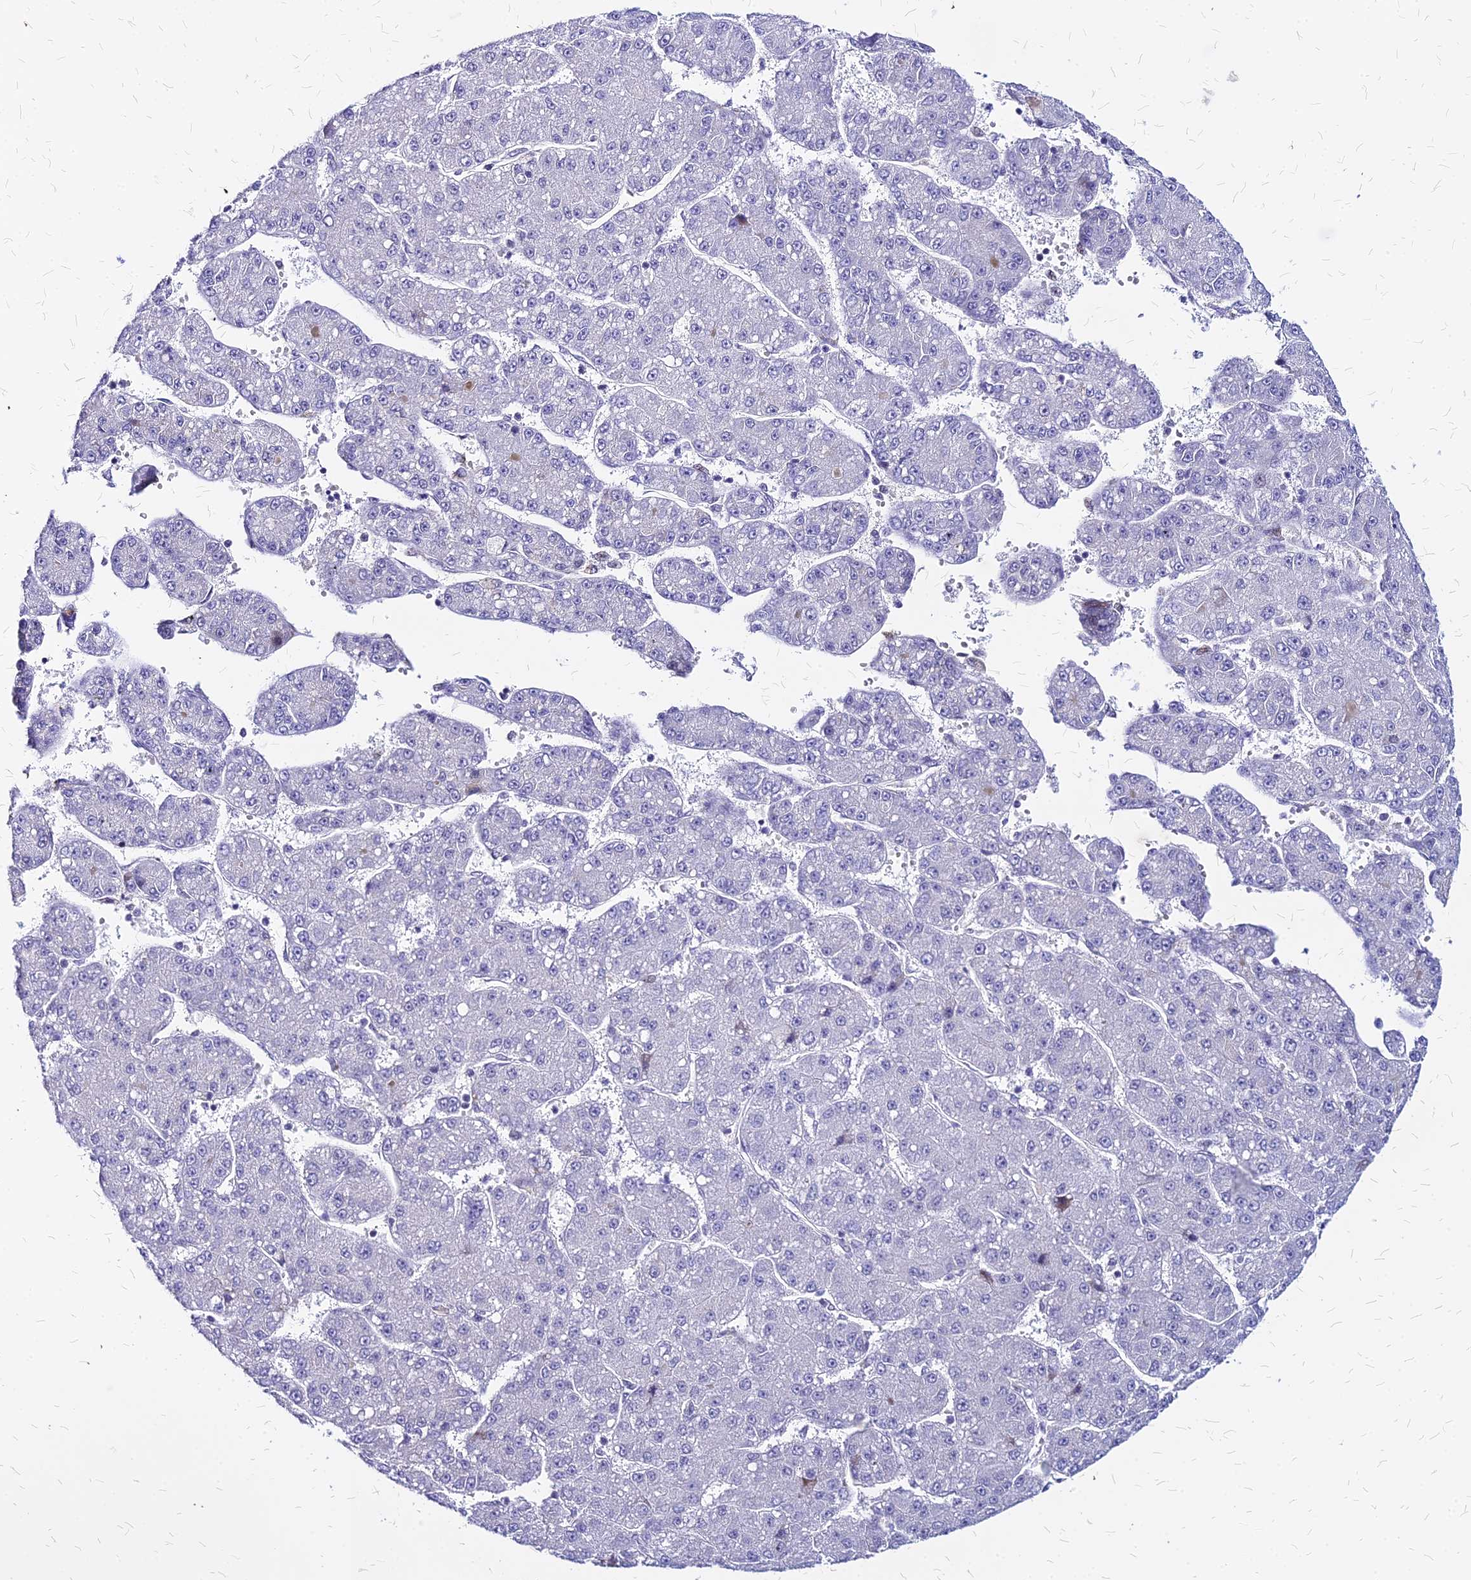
{"staining": {"intensity": "negative", "quantity": "none", "location": "none"}, "tissue": "liver cancer", "cell_type": "Tumor cells", "image_type": "cancer", "snomed": [{"axis": "morphology", "description": "Carcinoma, Hepatocellular, NOS"}, {"axis": "topography", "description": "Liver"}], "caption": "DAB immunohistochemical staining of human liver hepatocellular carcinoma reveals no significant positivity in tumor cells.", "gene": "FDX2", "patient": {"sex": "male", "age": 67}}